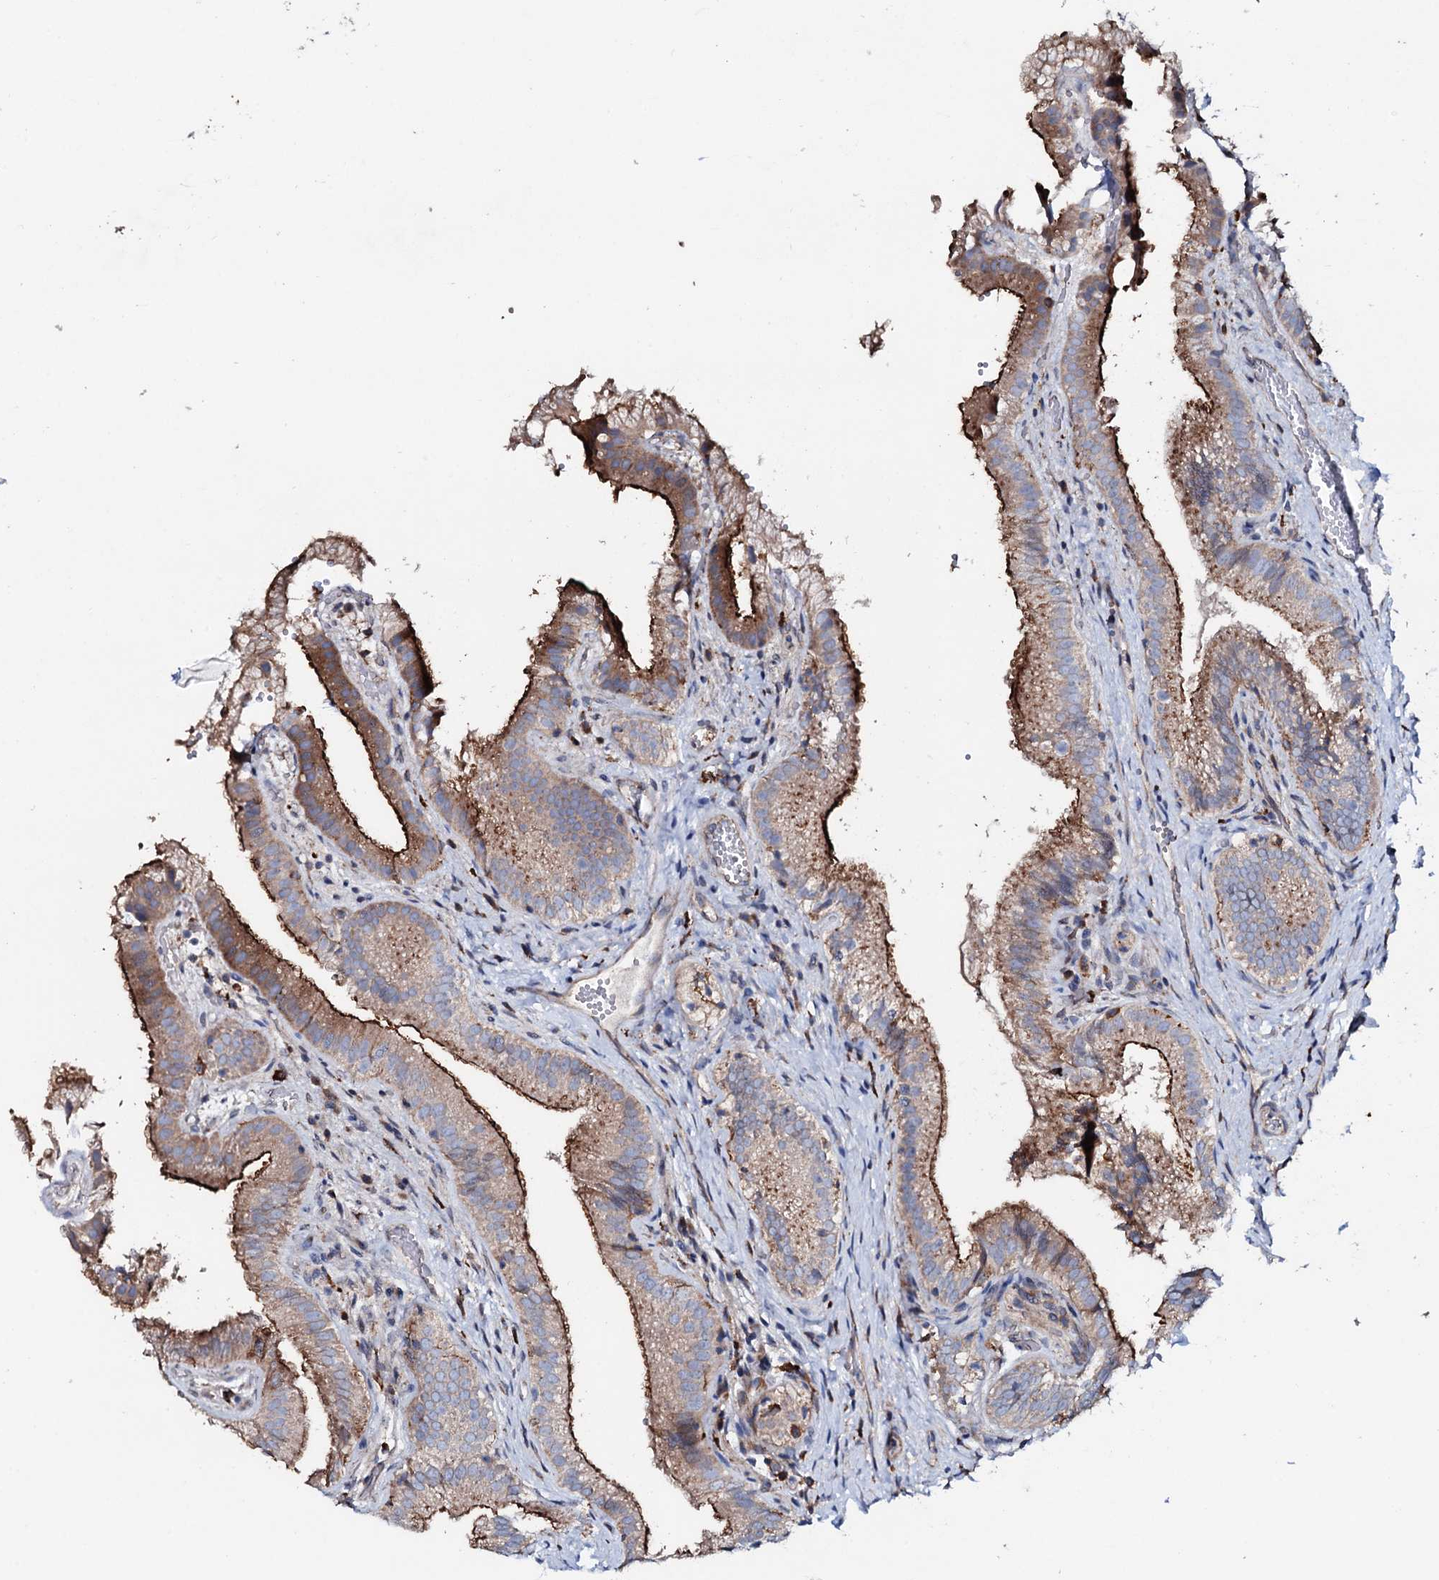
{"staining": {"intensity": "moderate", "quantity": ">75%", "location": "cytoplasmic/membranous"}, "tissue": "gallbladder", "cell_type": "Glandular cells", "image_type": "normal", "snomed": [{"axis": "morphology", "description": "Normal tissue, NOS"}, {"axis": "topography", "description": "Gallbladder"}], "caption": "Moderate cytoplasmic/membranous staining for a protein is seen in about >75% of glandular cells of unremarkable gallbladder using IHC.", "gene": "P2RX4", "patient": {"sex": "female", "age": 30}}